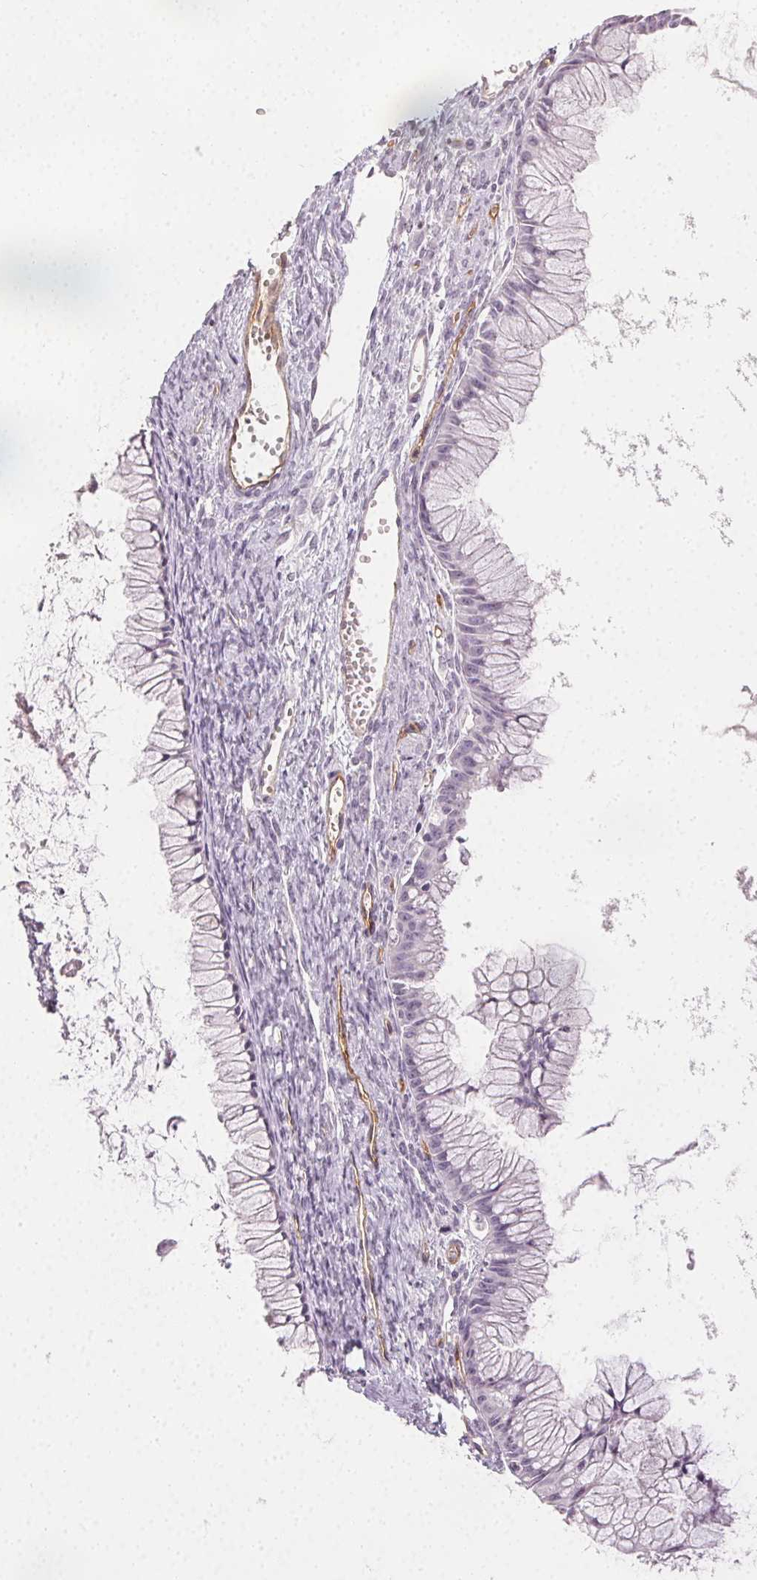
{"staining": {"intensity": "negative", "quantity": "none", "location": "none"}, "tissue": "ovarian cancer", "cell_type": "Tumor cells", "image_type": "cancer", "snomed": [{"axis": "morphology", "description": "Cystadenocarcinoma, mucinous, NOS"}, {"axis": "topography", "description": "Ovary"}], "caption": "An immunohistochemistry (IHC) image of ovarian mucinous cystadenocarcinoma is shown. There is no staining in tumor cells of ovarian mucinous cystadenocarcinoma.", "gene": "PODXL", "patient": {"sex": "female", "age": 41}}